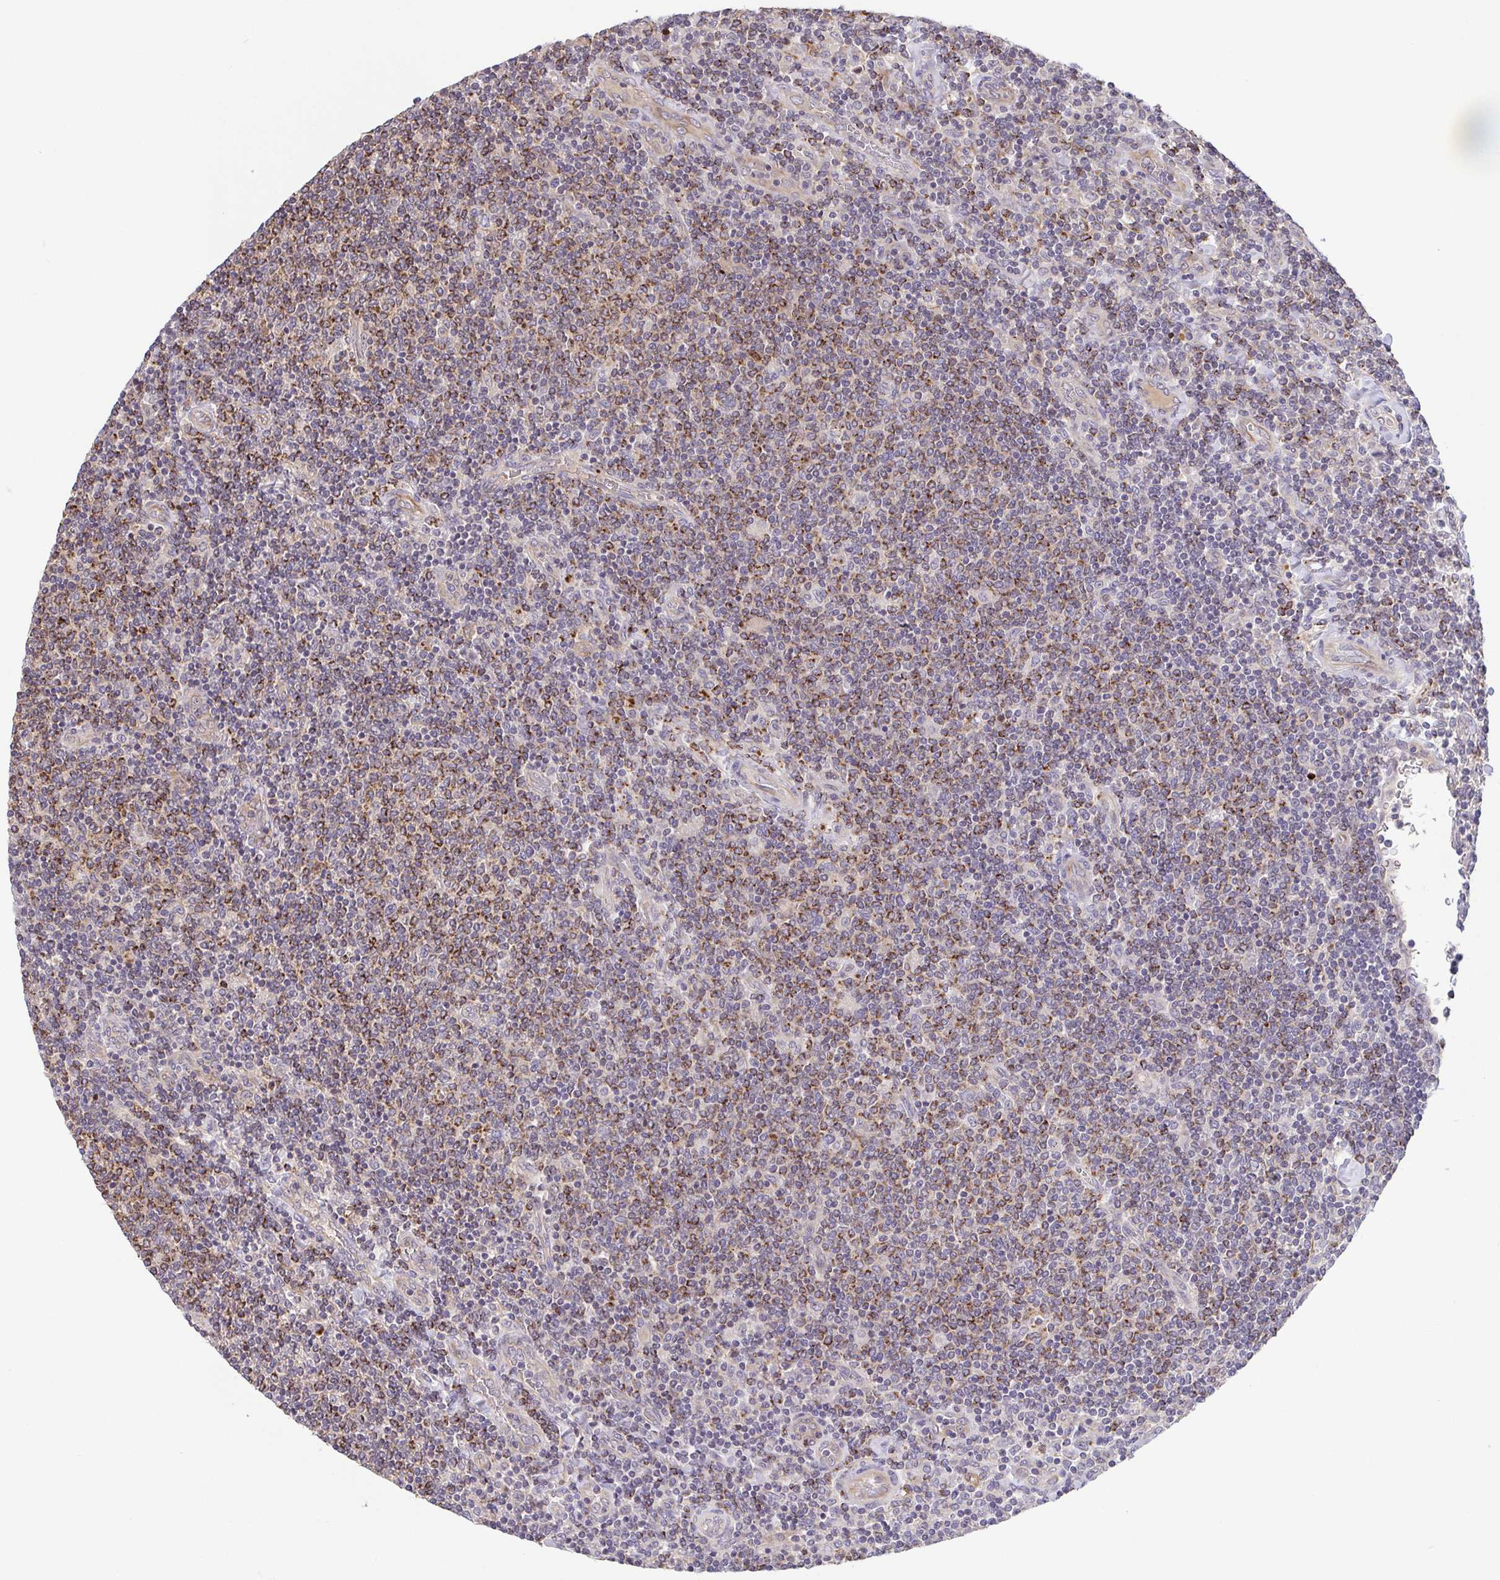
{"staining": {"intensity": "moderate", "quantity": "25%-75%", "location": "cytoplasmic/membranous"}, "tissue": "lymphoma", "cell_type": "Tumor cells", "image_type": "cancer", "snomed": [{"axis": "morphology", "description": "Malignant lymphoma, non-Hodgkin's type, Low grade"}, {"axis": "topography", "description": "Lymph node"}], "caption": "Tumor cells display medium levels of moderate cytoplasmic/membranous staining in approximately 25%-75% of cells in lymphoma.", "gene": "OSBPL7", "patient": {"sex": "male", "age": 52}}